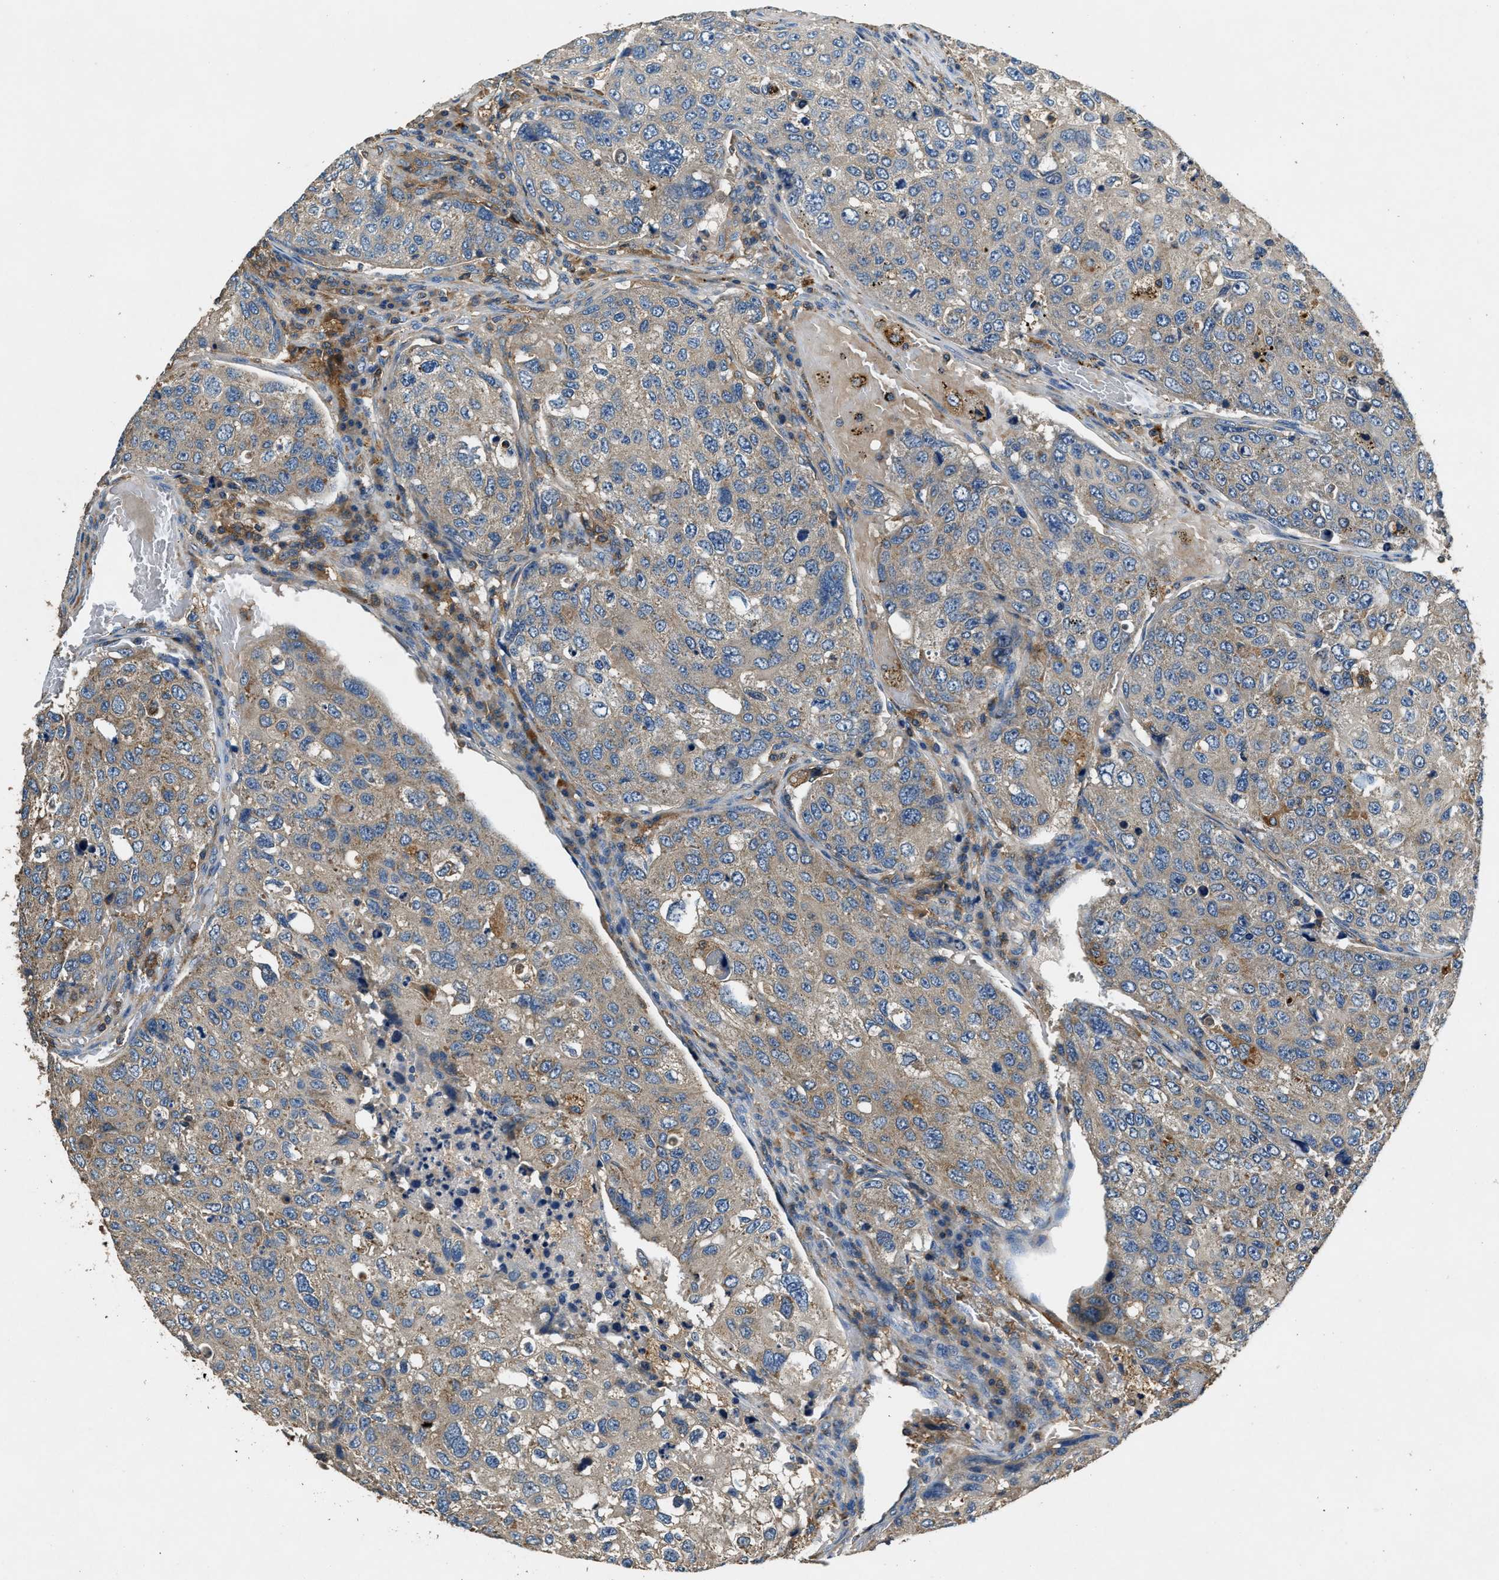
{"staining": {"intensity": "weak", "quantity": "<25%", "location": "cytoplasmic/membranous"}, "tissue": "urothelial cancer", "cell_type": "Tumor cells", "image_type": "cancer", "snomed": [{"axis": "morphology", "description": "Urothelial carcinoma, High grade"}, {"axis": "topography", "description": "Lymph node"}, {"axis": "topography", "description": "Urinary bladder"}], "caption": "Immunohistochemistry (IHC) of human urothelial carcinoma (high-grade) reveals no expression in tumor cells.", "gene": "BLOC1S1", "patient": {"sex": "male", "age": 51}}